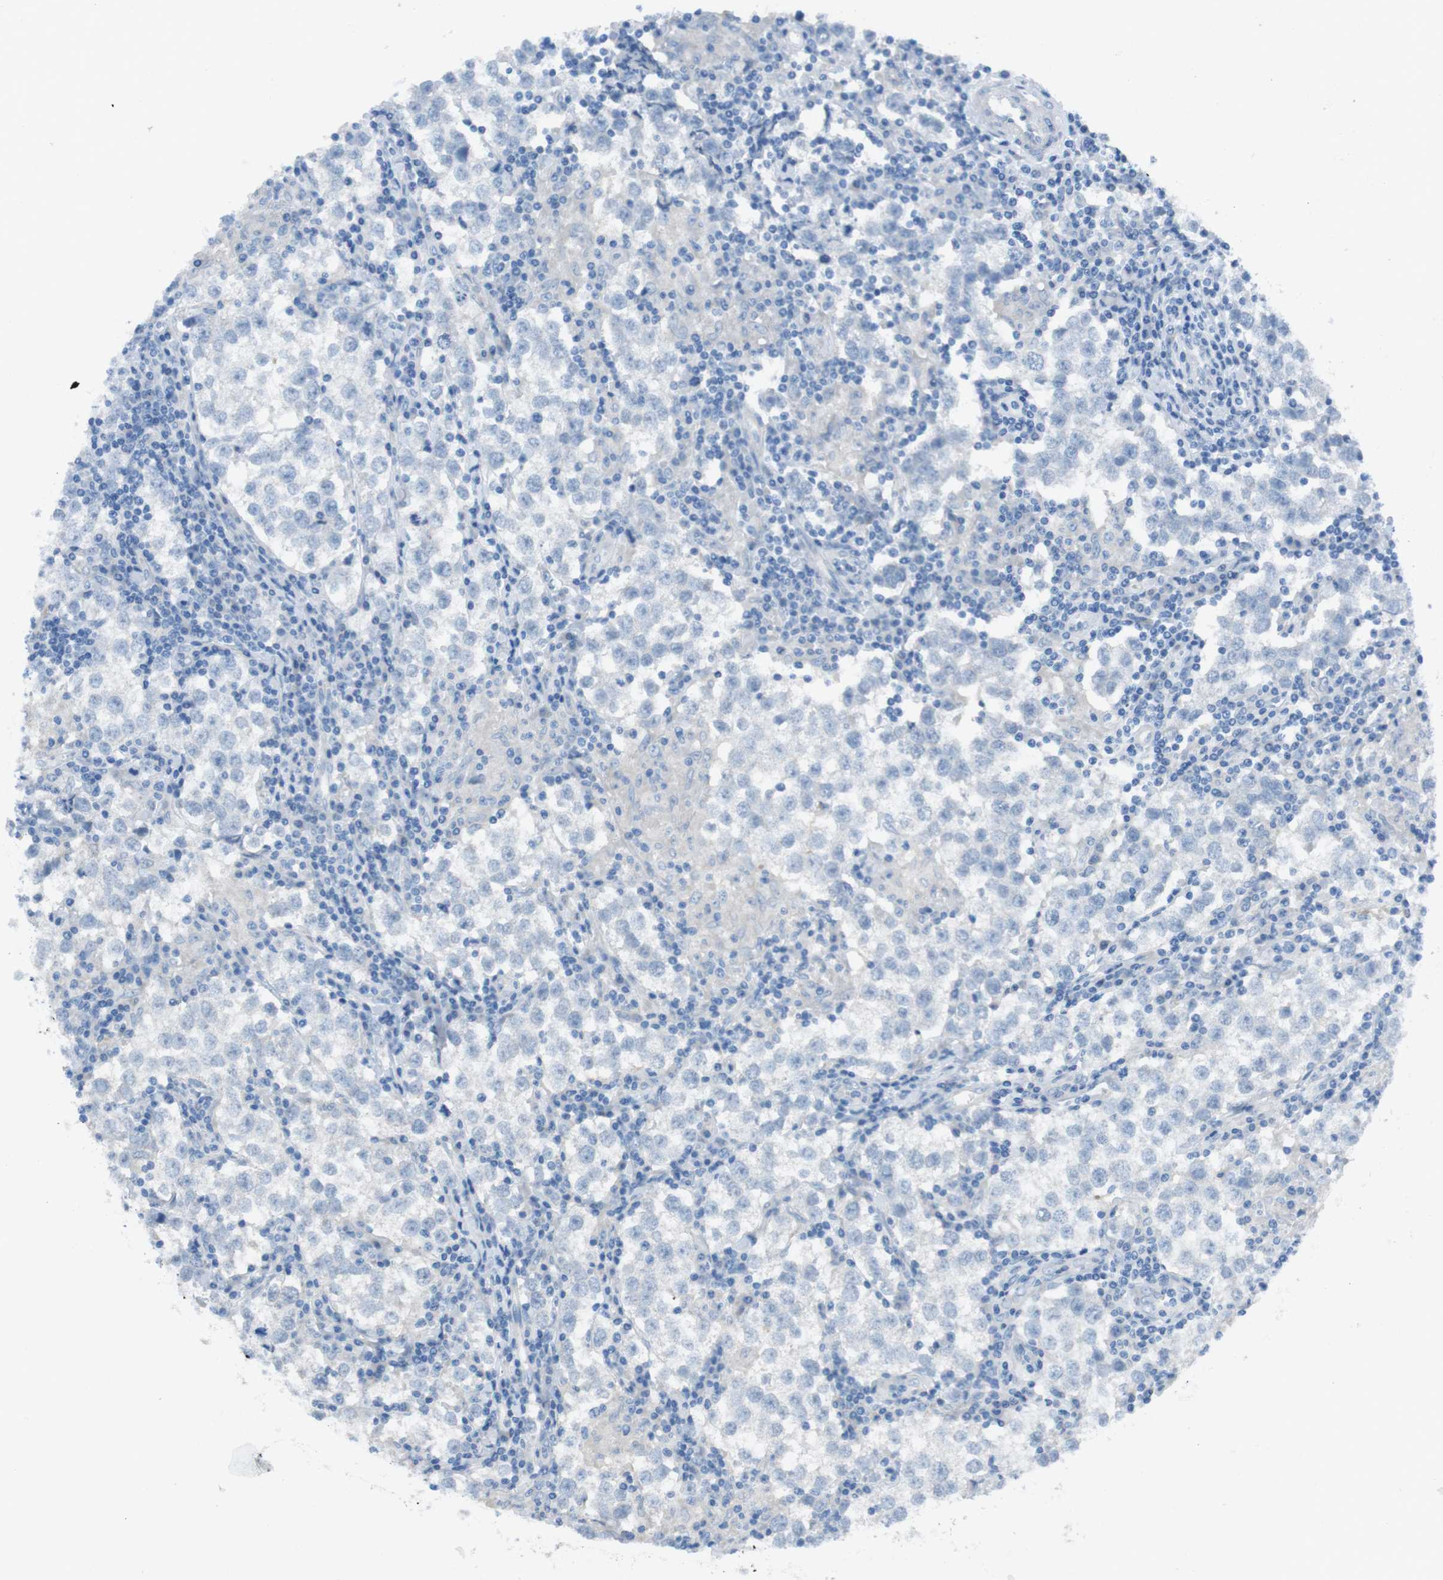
{"staining": {"intensity": "negative", "quantity": "none", "location": "none"}, "tissue": "testis cancer", "cell_type": "Tumor cells", "image_type": "cancer", "snomed": [{"axis": "morphology", "description": "Seminoma, NOS"}, {"axis": "morphology", "description": "Carcinoma, Embryonal, NOS"}, {"axis": "topography", "description": "Testis"}], "caption": "DAB (3,3'-diaminobenzidine) immunohistochemical staining of testis embryonal carcinoma displays no significant positivity in tumor cells.", "gene": "CYP2C8", "patient": {"sex": "male", "age": 36}}